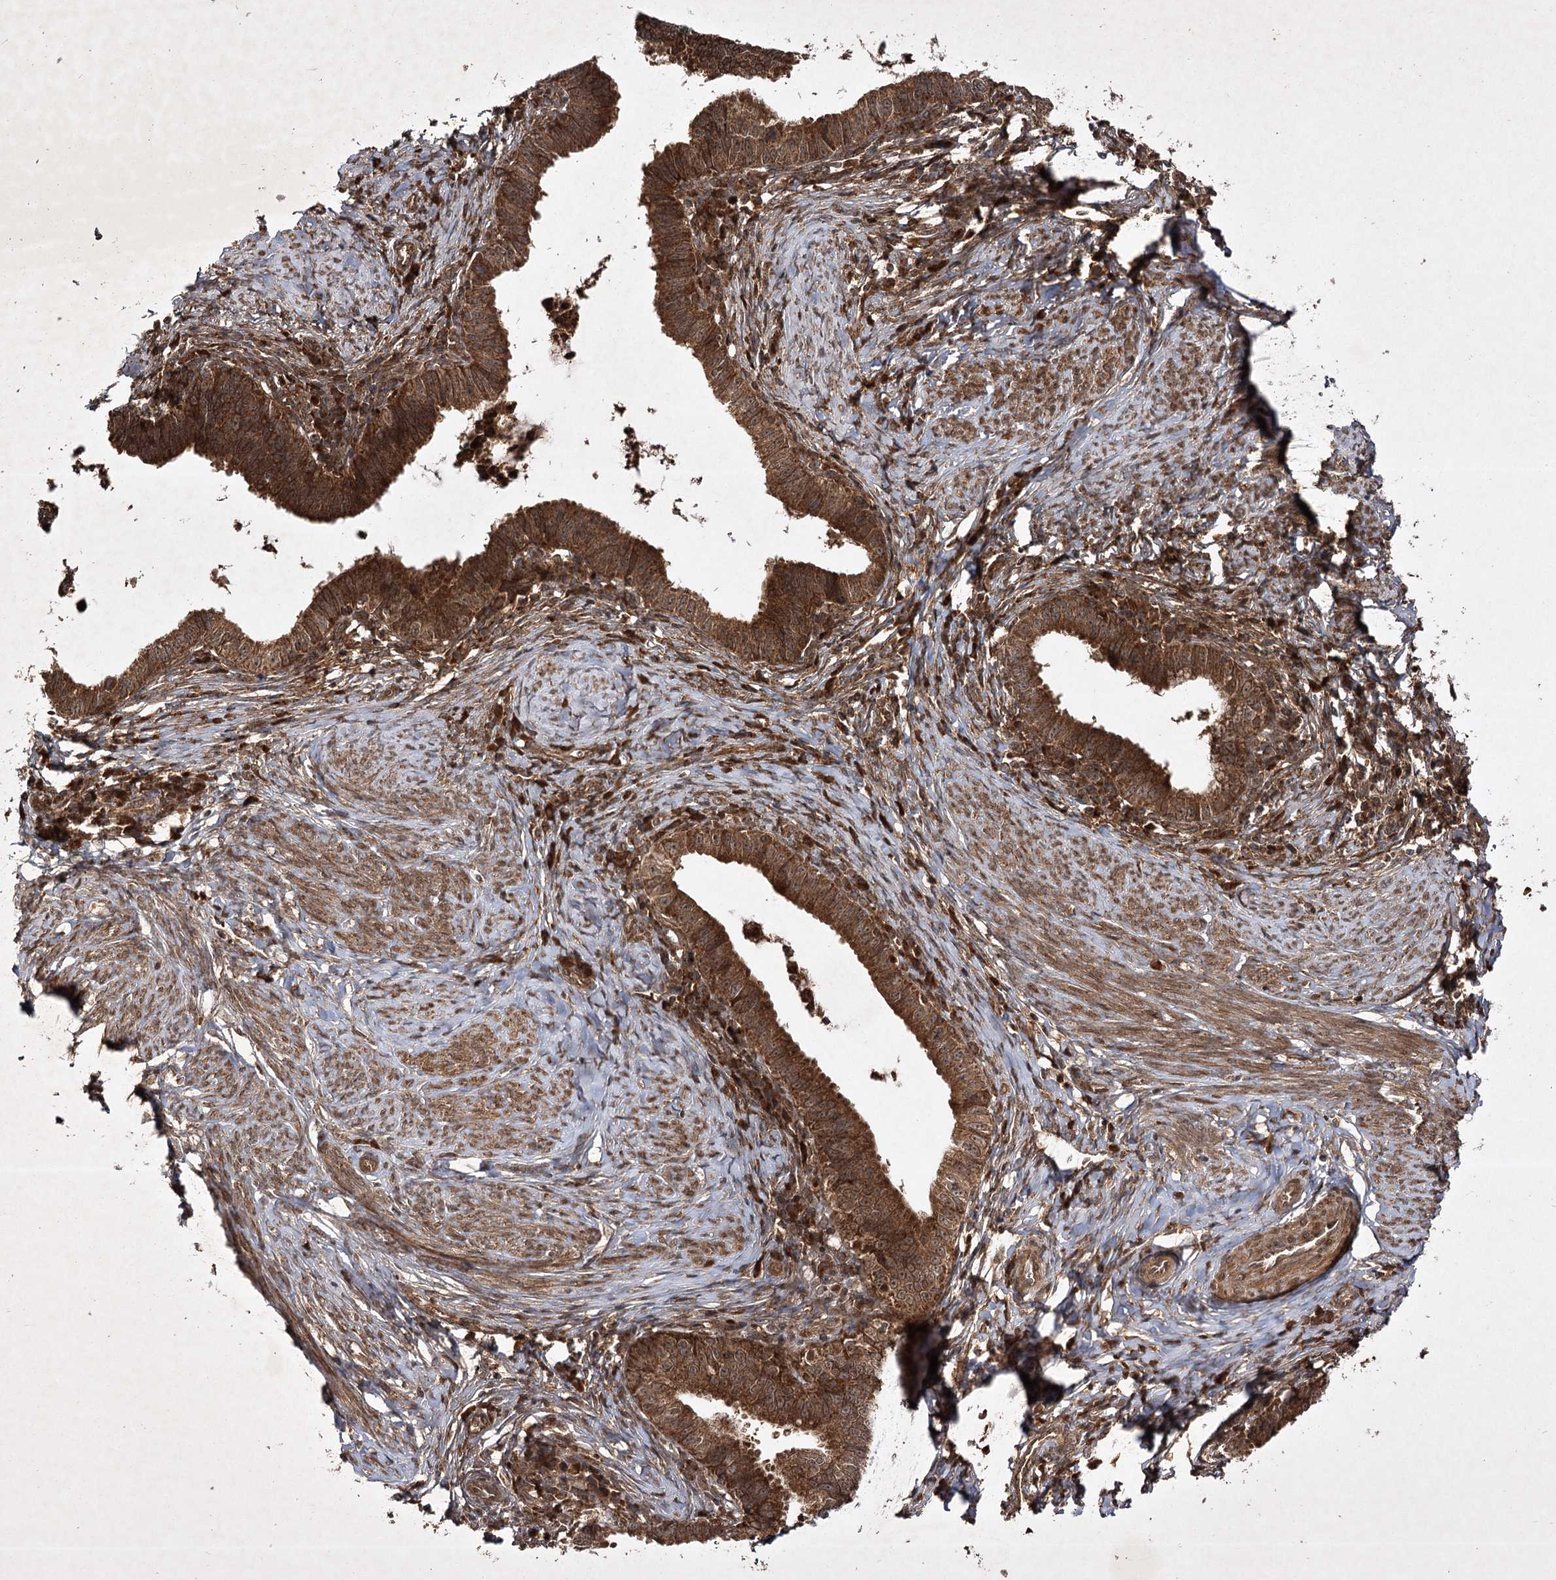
{"staining": {"intensity": "strong", "quantity": ">75%", "location": "cytoplasmic/membranous"}, "tissue": "cervical cancer", "cell_type": "Tumor cells", "image_type": "cancer", "snomed": [{"axis": "morphology", "description": "Adenocarcinoma, NOS"}, {"axis": "topography", "description": "Cervix"}], "caption": "Cervical cancer stained for a protein (brown) exhibits strong cytoplasmic/membranous positive positivity in about >75% of tumor cells.", "gene": "DNAJC13", "patient": {"sex": "female", "age": 36}}